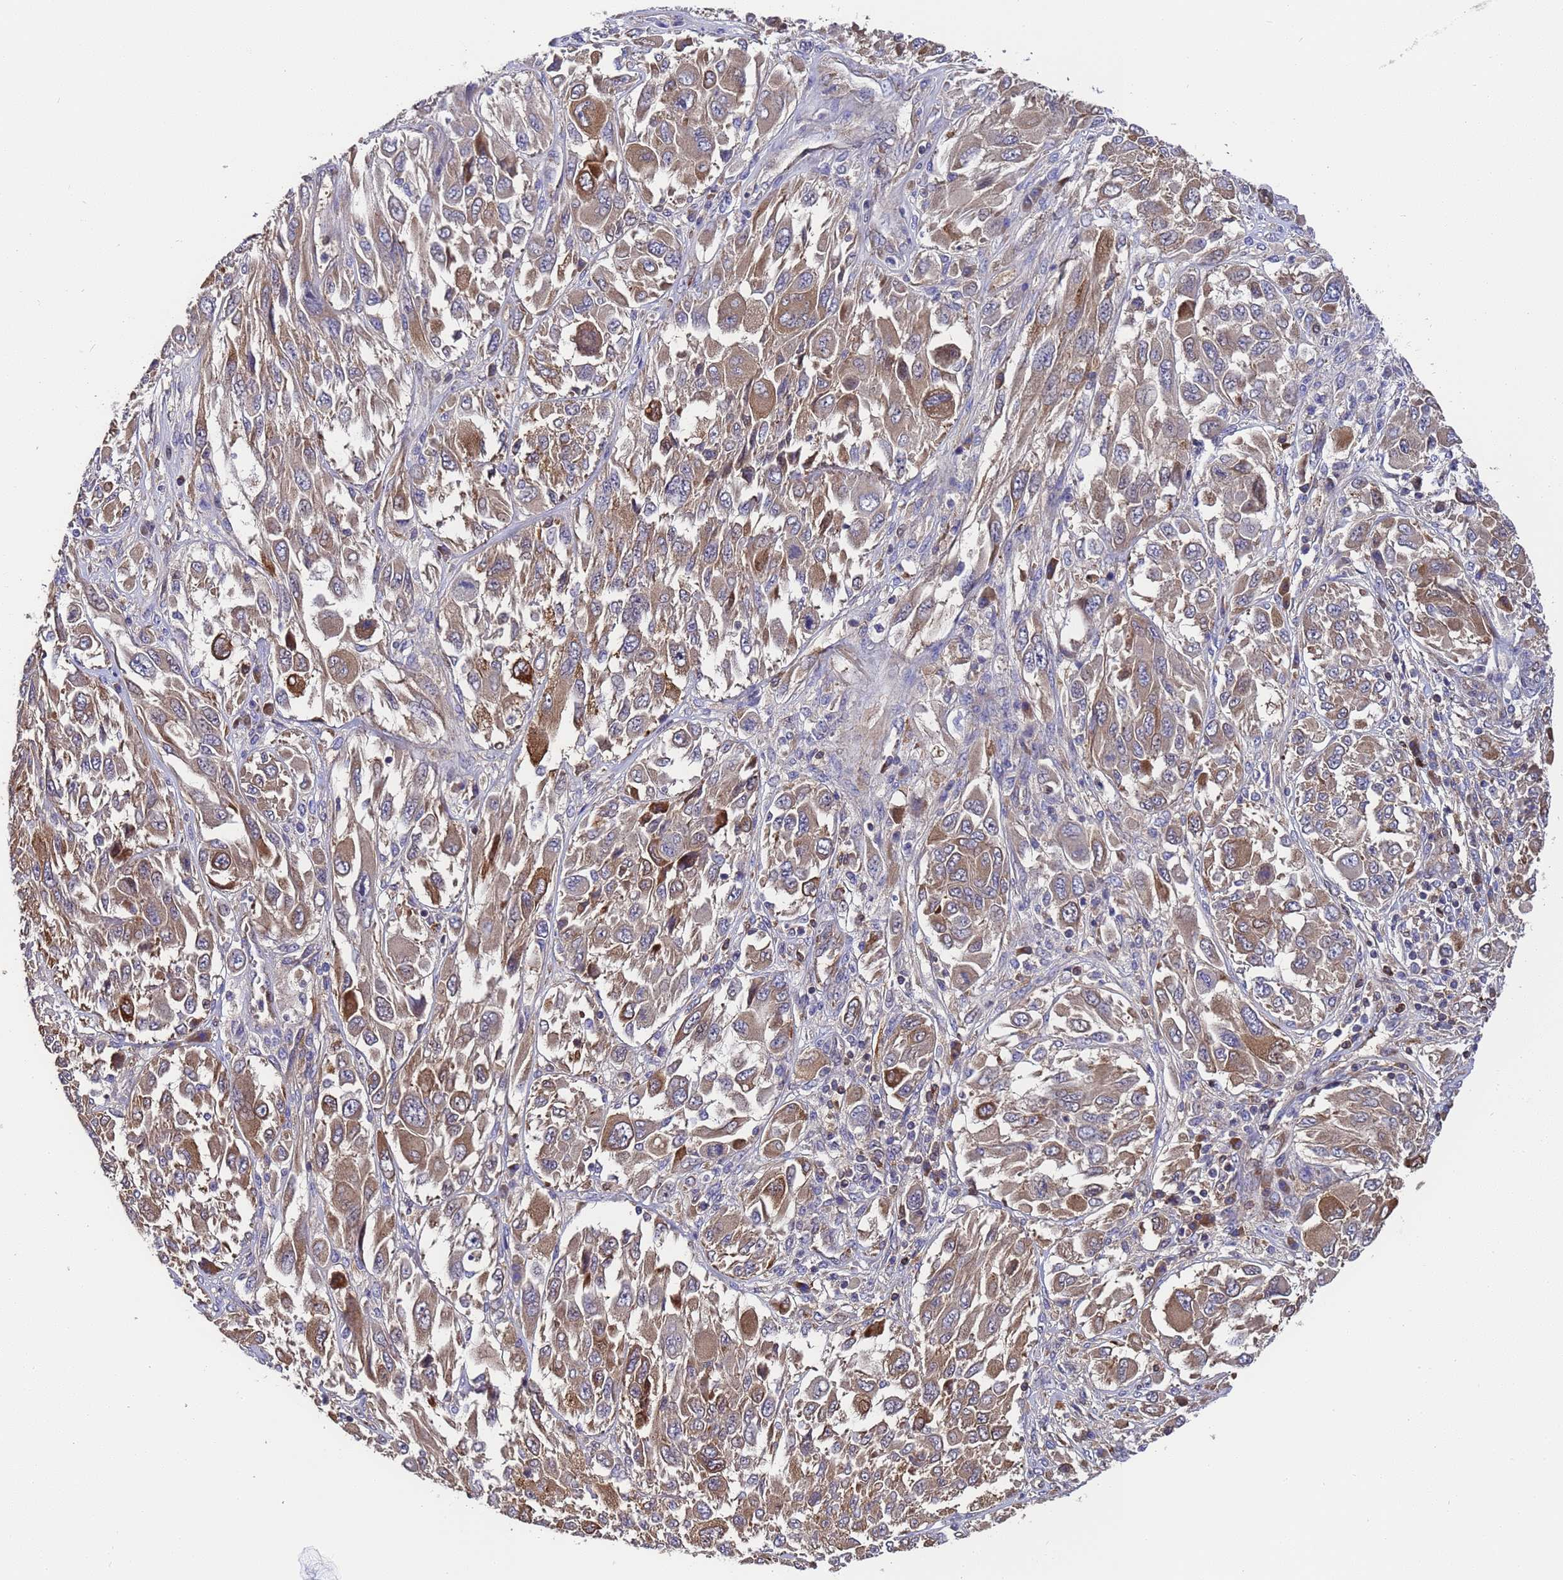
{"staining": {"intensity": "moderate", "quantity": ">75%", "location": "cytoplasmic/membranous"}, "tissue": "melanoma", "cell_type": "Tumor cells", "image_type": "cancer", "snomed": [{"axis": "morphology", "description": "Malignant melanoma, NOS"}, {"axis": "topography", "description": "Skin"}], "caption": "Human malignant melanoma stained with a brown dye reveals moderate cytoplasmic/membranous positive expression in about >75% of tumor cells.", "gene": "MOCS1", "patient": {"sex": "female", "age": 91}}